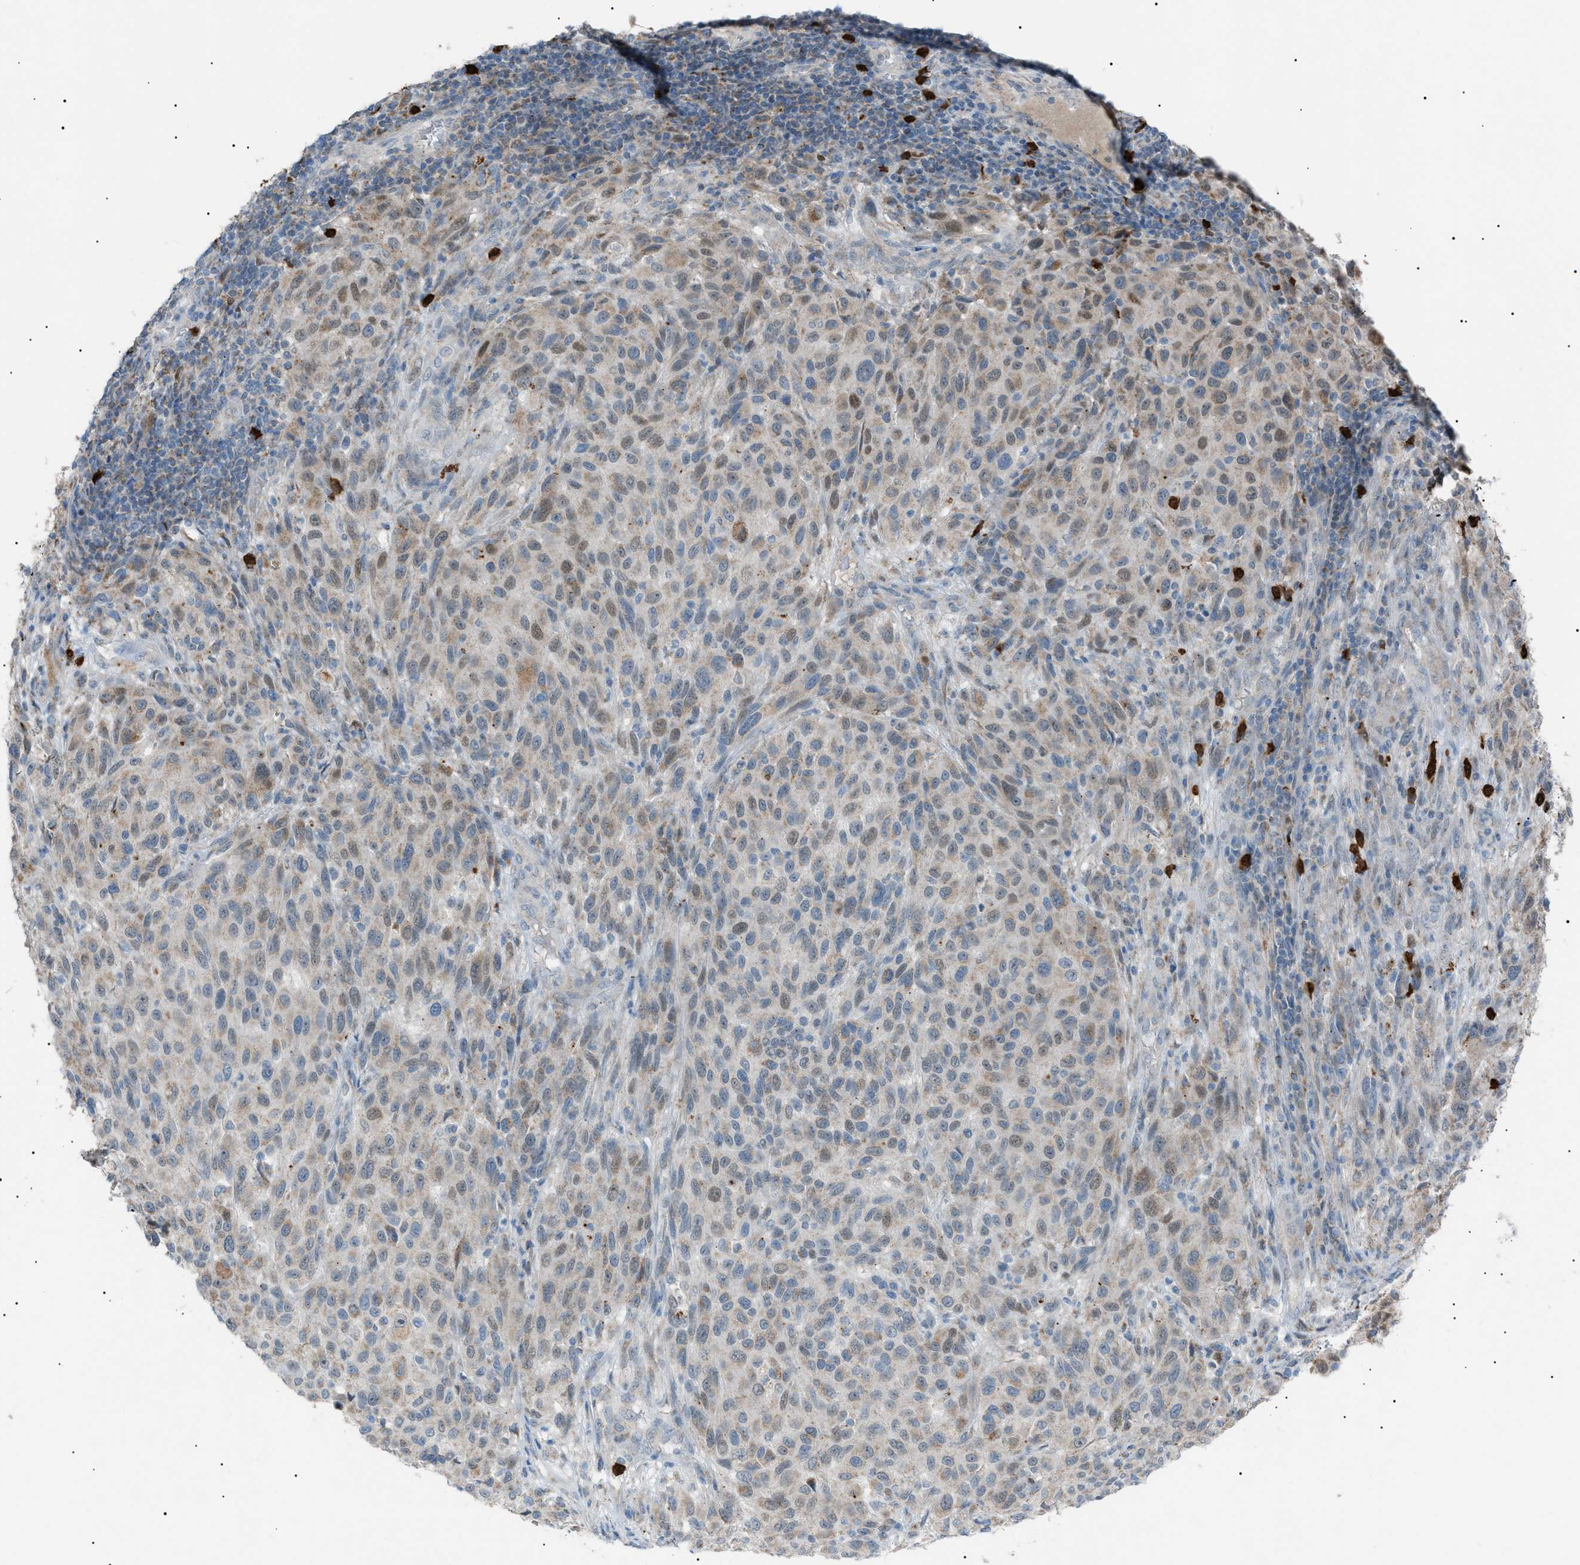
{"staining": {"intensity": "moderate", "quantity": "<25%", "location": "cytoplasmic/membranous"}, "tissue": "melanoma", "cell_type": "Tumor cells", "image_type": "cancer", "snomed": [{"axis": "morphology", "description": "Malignant melanoma, Metastatic site"}, {"axis": "topography", "description": "Lymph node"}], "caption": "Tumor cells display low levels of moderate cytoplasmic/membranous expression in approximately <25% of cells in human melanoma.", "gene": "ZNF516", "patient": {"sex": "male", "age": 61}}